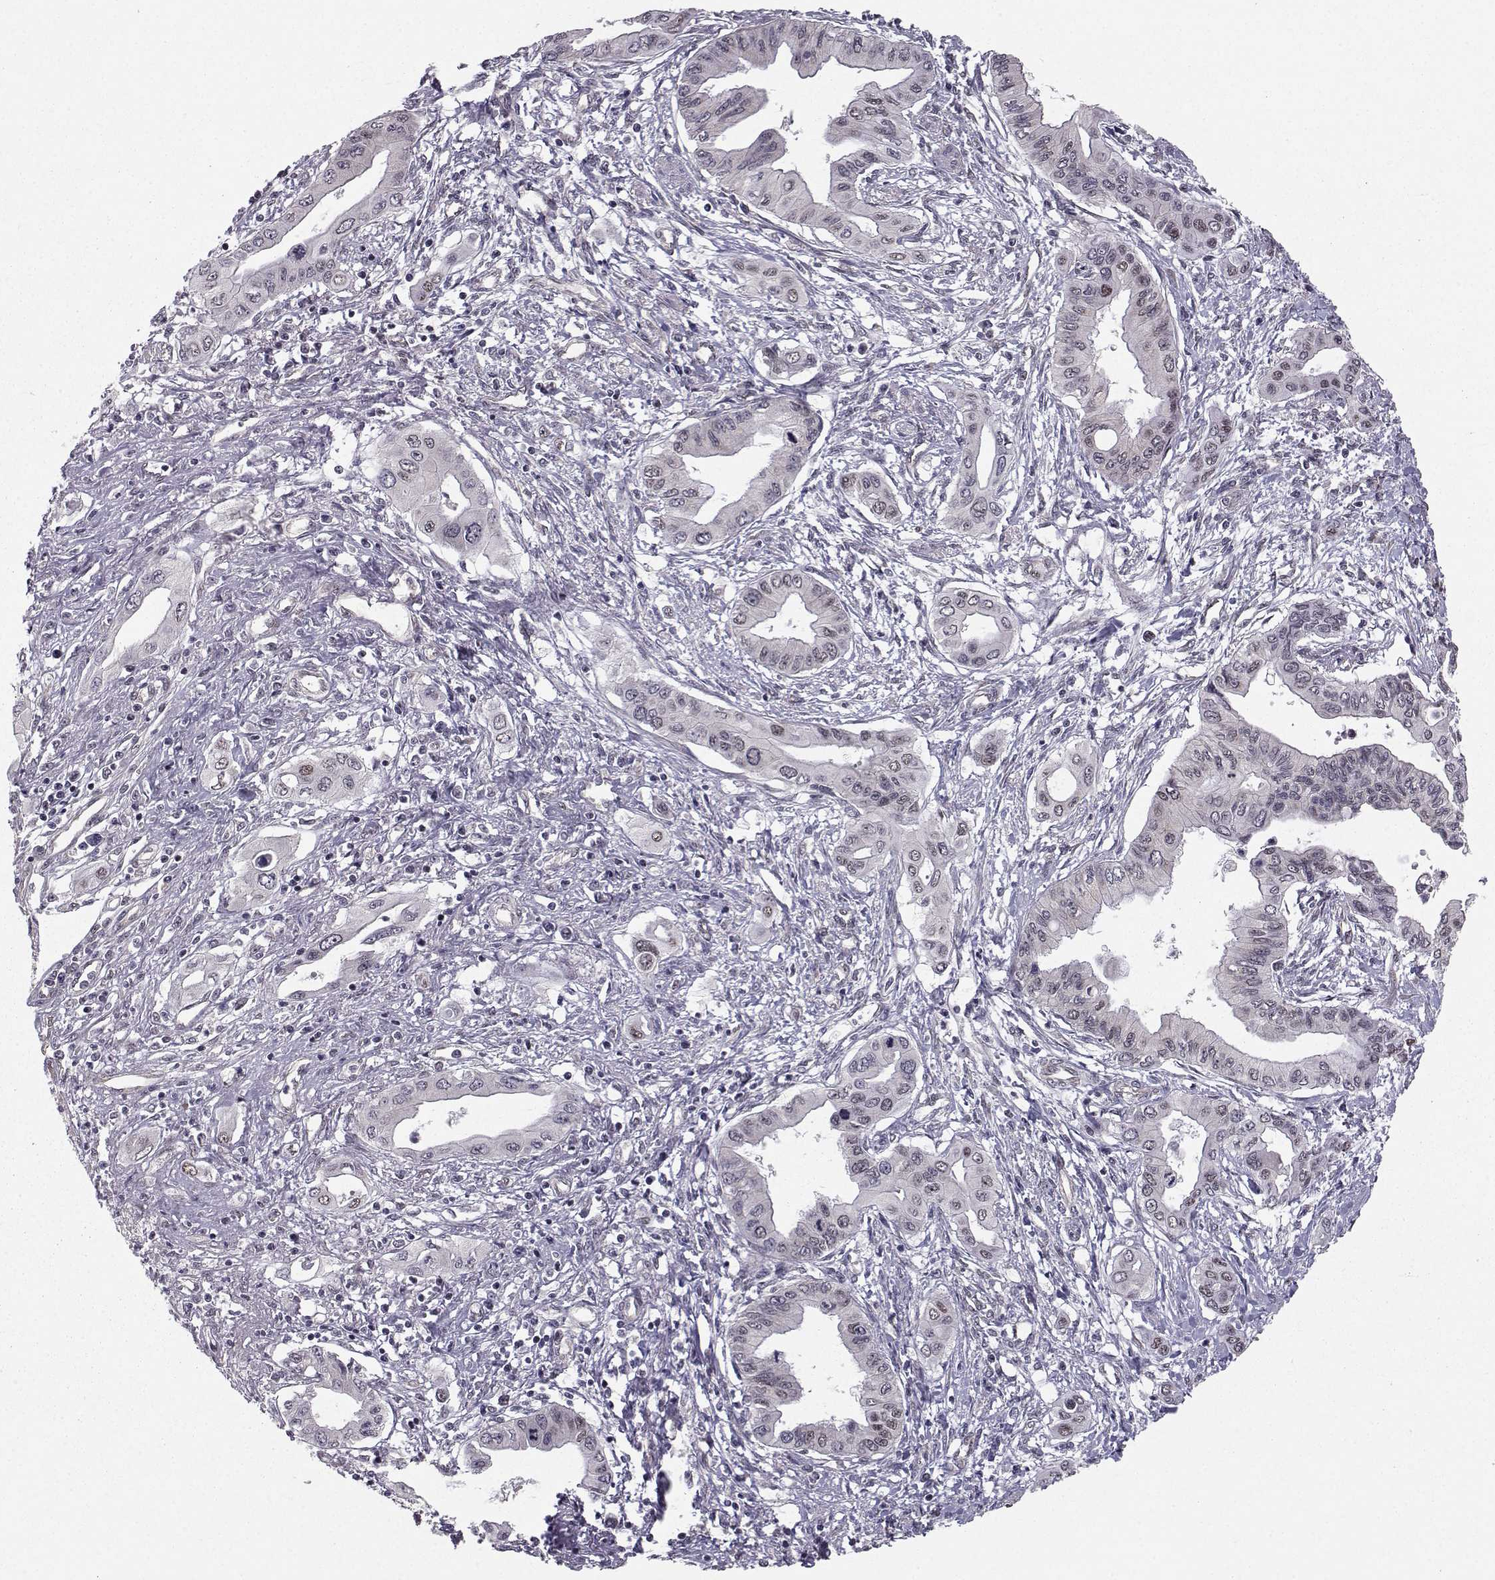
{"staining": {"intensity": "negative", "quantity": "none", "location": "none"}, "tissue": "pancreatic cancer", "cell_type": "Tumor cells", "image_type": "cancer", "snomed": [{"axis": "morphology", "description": "Adenocarcinoma, NOS"}, {"axis": "topography", "description": "Pancreas"}], "caption": "DAB immunohistochemical staining of pancreatic cancer shows no significant staining in tumor cells. (DAB immunohistochemistry (IHC), high magnification).", "gene": "PKN2", "patient": {"sex": "female", "age": 62}}